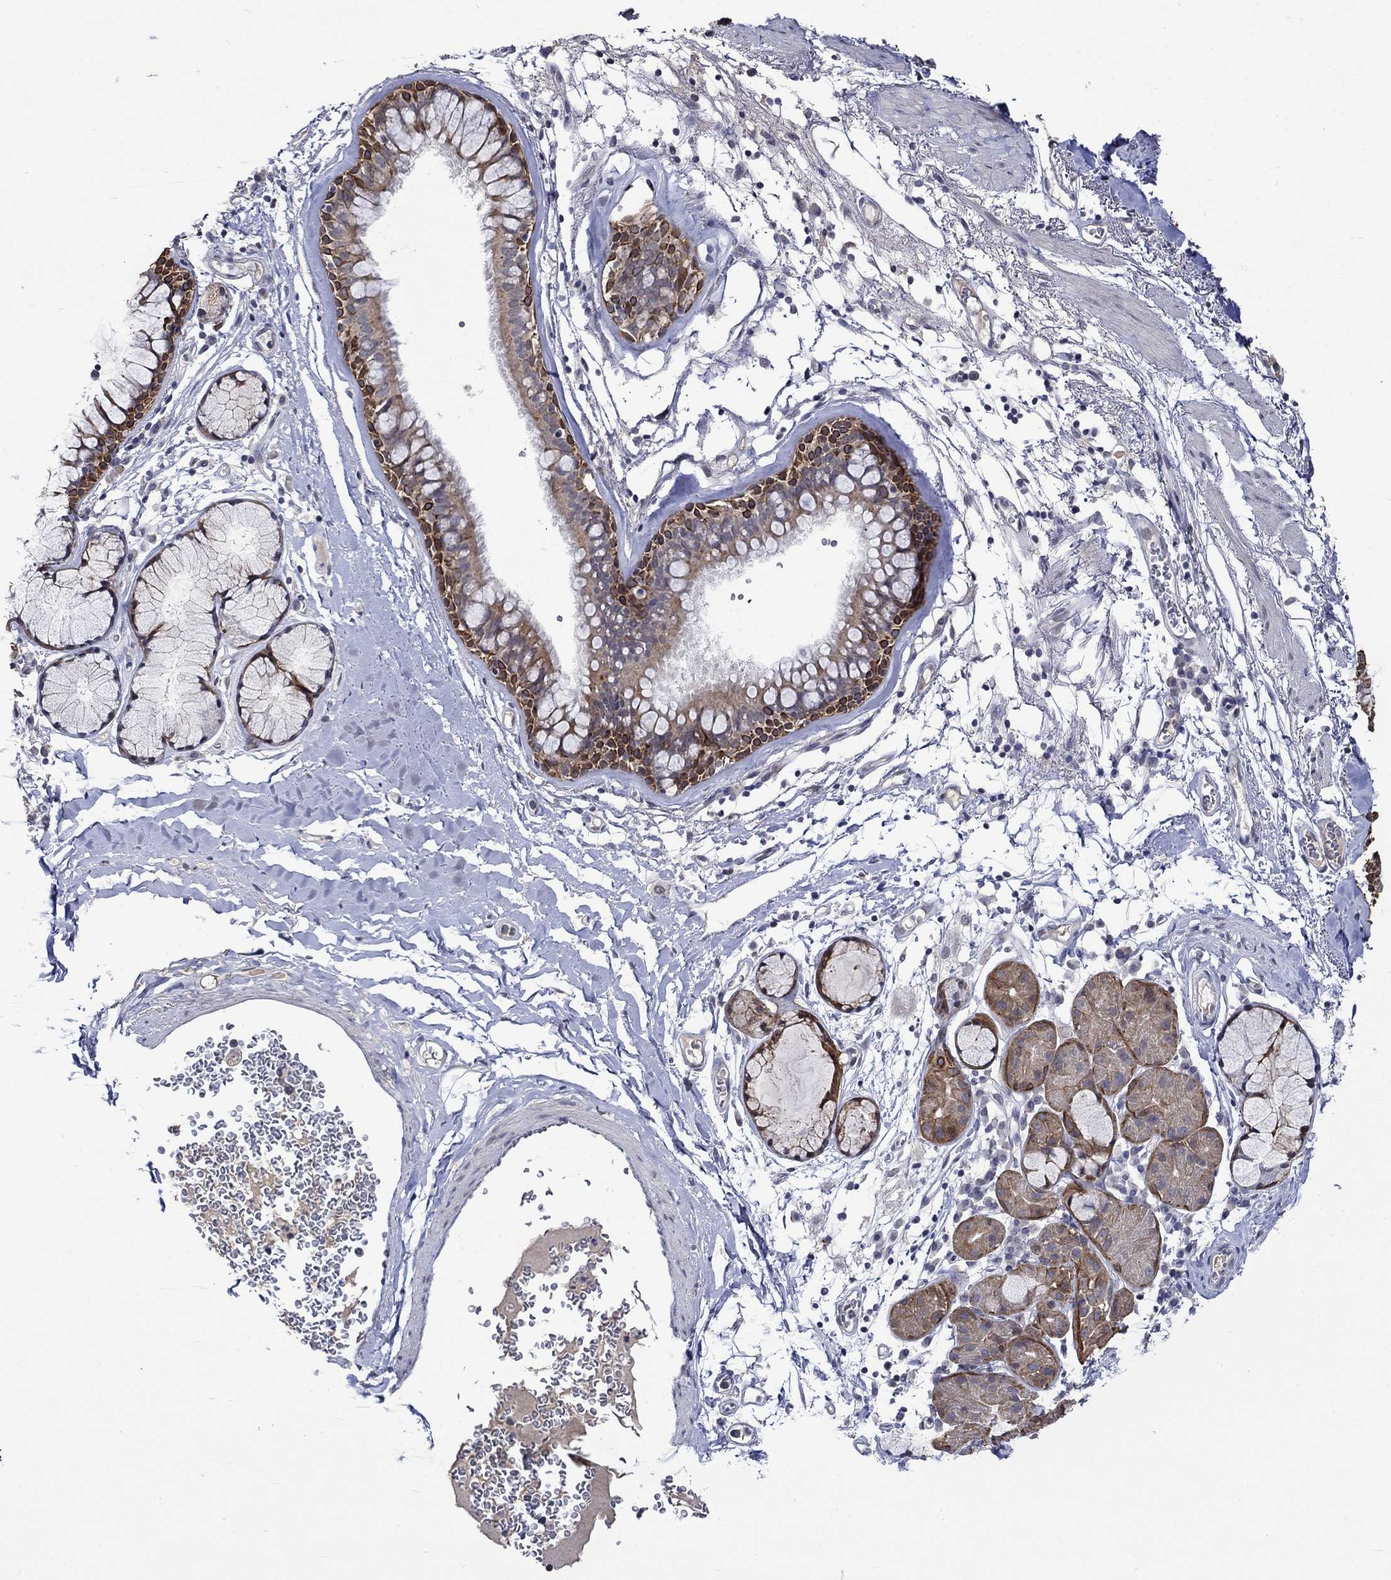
{"staining": {"intensity": "strong", "quantity": "25%-75%", "location": "cytoplasmic/membranous"}, "tissue": "bronchus", "cell_type": "Respiratory epithelial cells", "image_type": "normal", "snomed": [{"axis": "morphology", "description": "Normal tissue, NOS"}, {"axis": "morphology", "description": "Squamous cell carcinoma, NOS"}, {"axis": "topography", "description": "Cartilage tissue"}, {"axis": "topography", "description": "Bronchus"}], "caption": "Bronchus stained with immunohistochemistry (IHC) shows strong cytoplasmic/membranous positivity in about 25%-75% of respiratory epithelial cells.", "gene": "DDX3Y", "patient": {"sex": "male", "age": 72}}